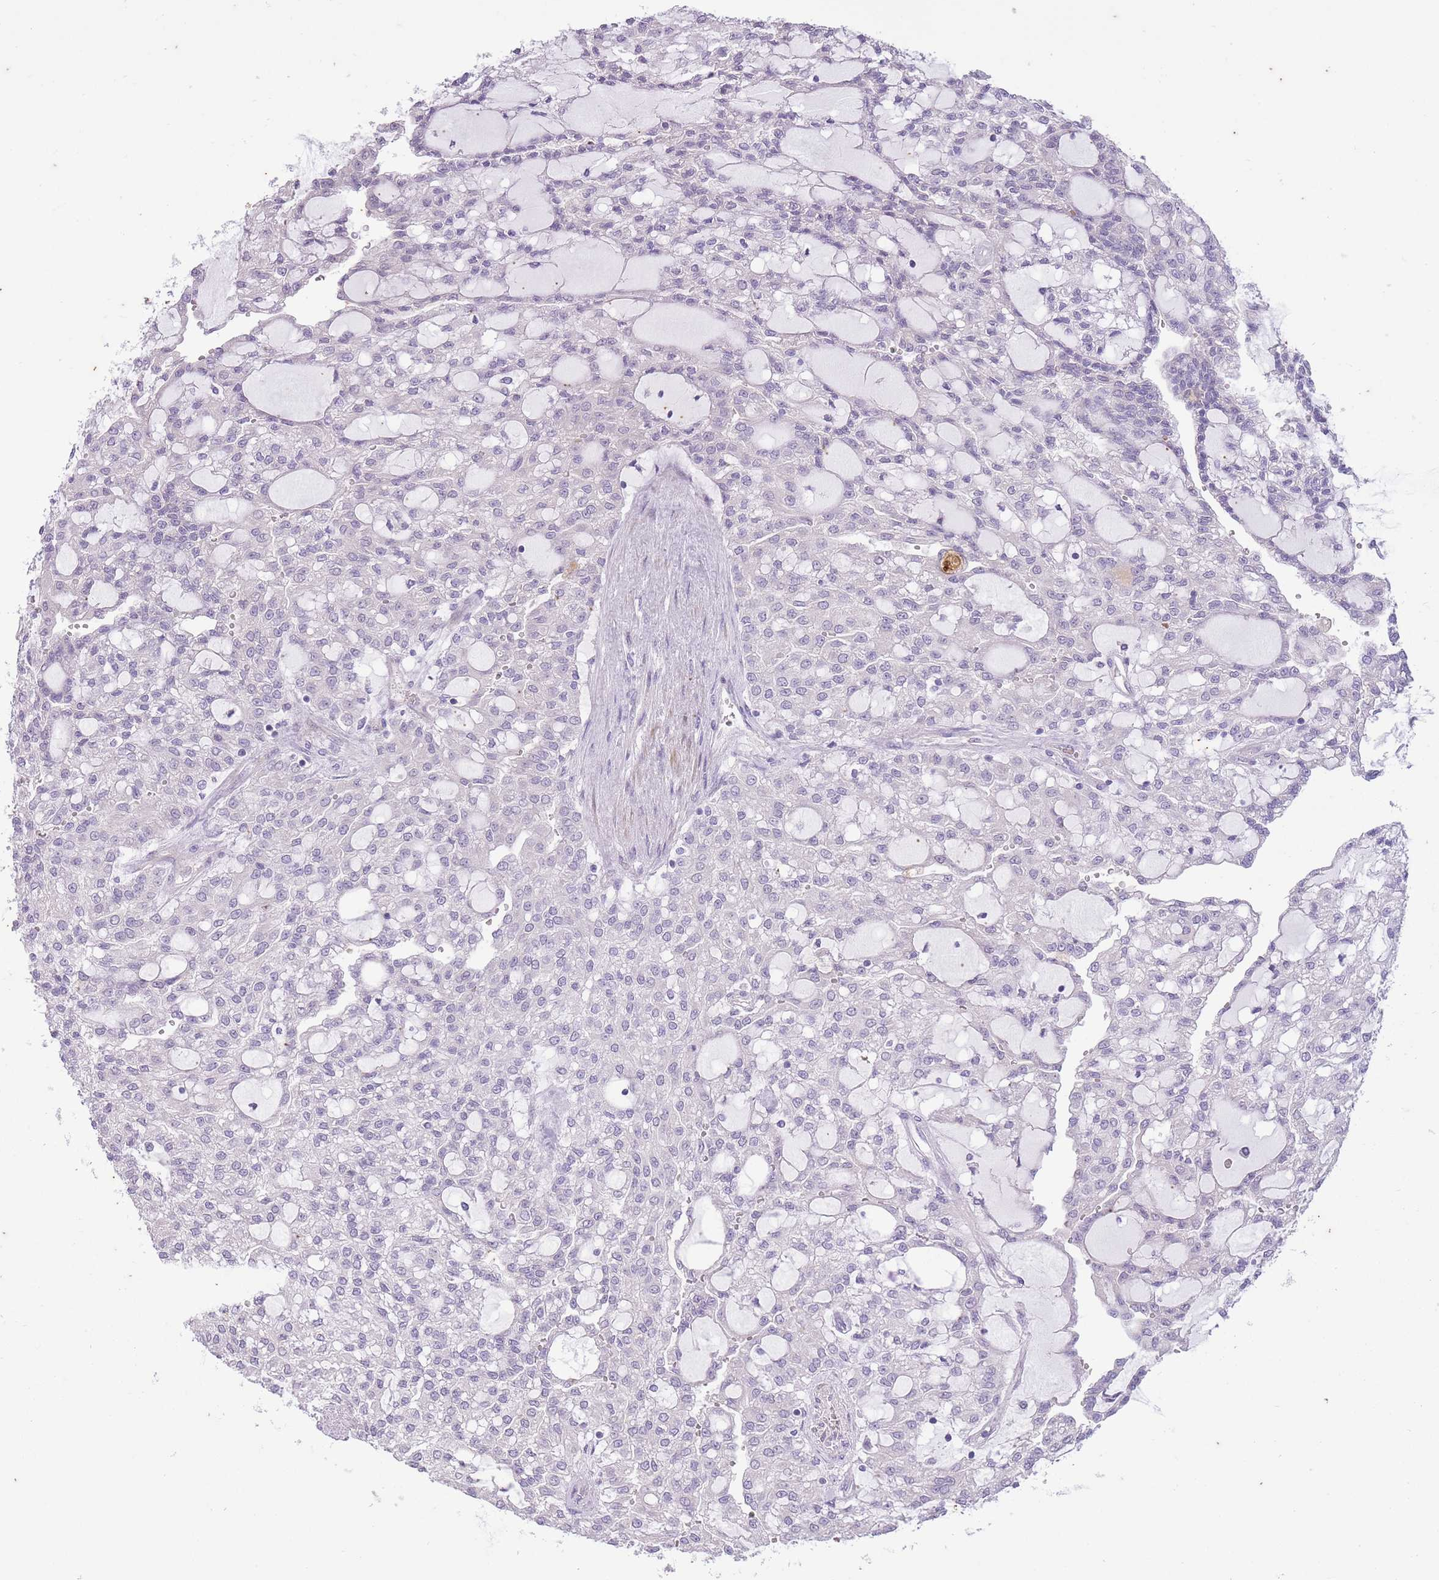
{"staining": {"intensity": "negative", "quantity": "none", "location": "none"}, "tissue": "renal cancer", "cell_type": "Tumor cells", "image_type": "cancer", "snomed": [{"axis": "morphology", "description": "Adenocarcinoma, NOS"}, {"axis": "topography", "description": "Kidney"}], "caption": "Immunohistochemistry (IHC) histopathology image of human renal cancer (adenocarcinoma) stained for a protein (brown), which exhibits no staining in tumor cells. (DAB (3,3'-diaminobenzidine) immunohistochemistry, high magnification).", "gene": "CNTNAP3", "patient": {"sex": "male", "age": 63}}